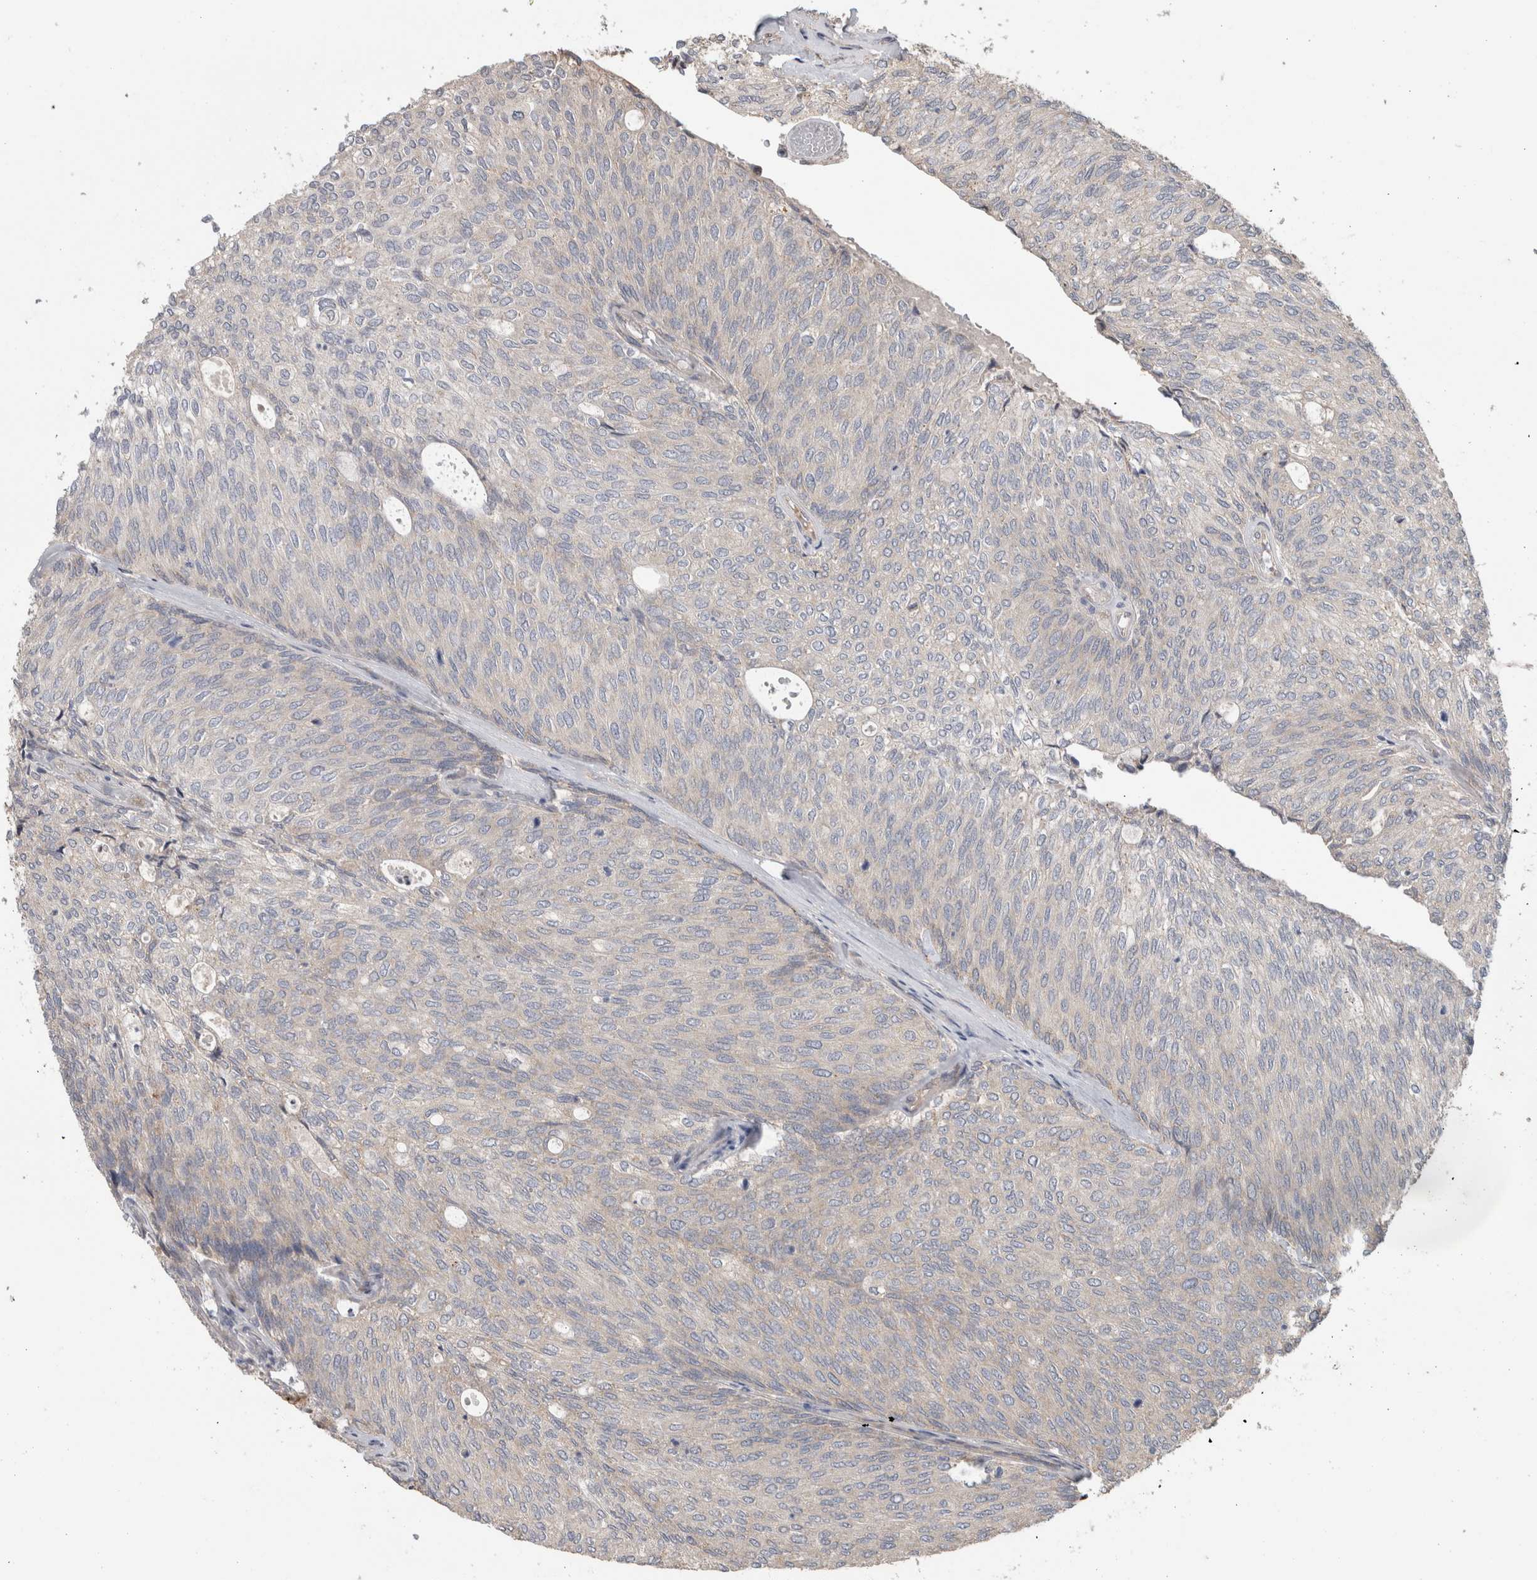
{"staining": {"intensity": "negative", "quantity": "none", "location": "none"}, "tissue": "urothelial cancer", "cell_type": "Tumor cells", "image_type": "cancer", "snomed": [{"axis": "morphology", "description": "Urothelial carcinoma, Low grade"}, {"axis": "topography", "description": "Urinary bladder"}], "caption": "The photomicrograph shows no significant expression in tumor cells of urothelial cancer.", "gene": "TRIM5", "patient": {"sex": "female", "age": 79}}